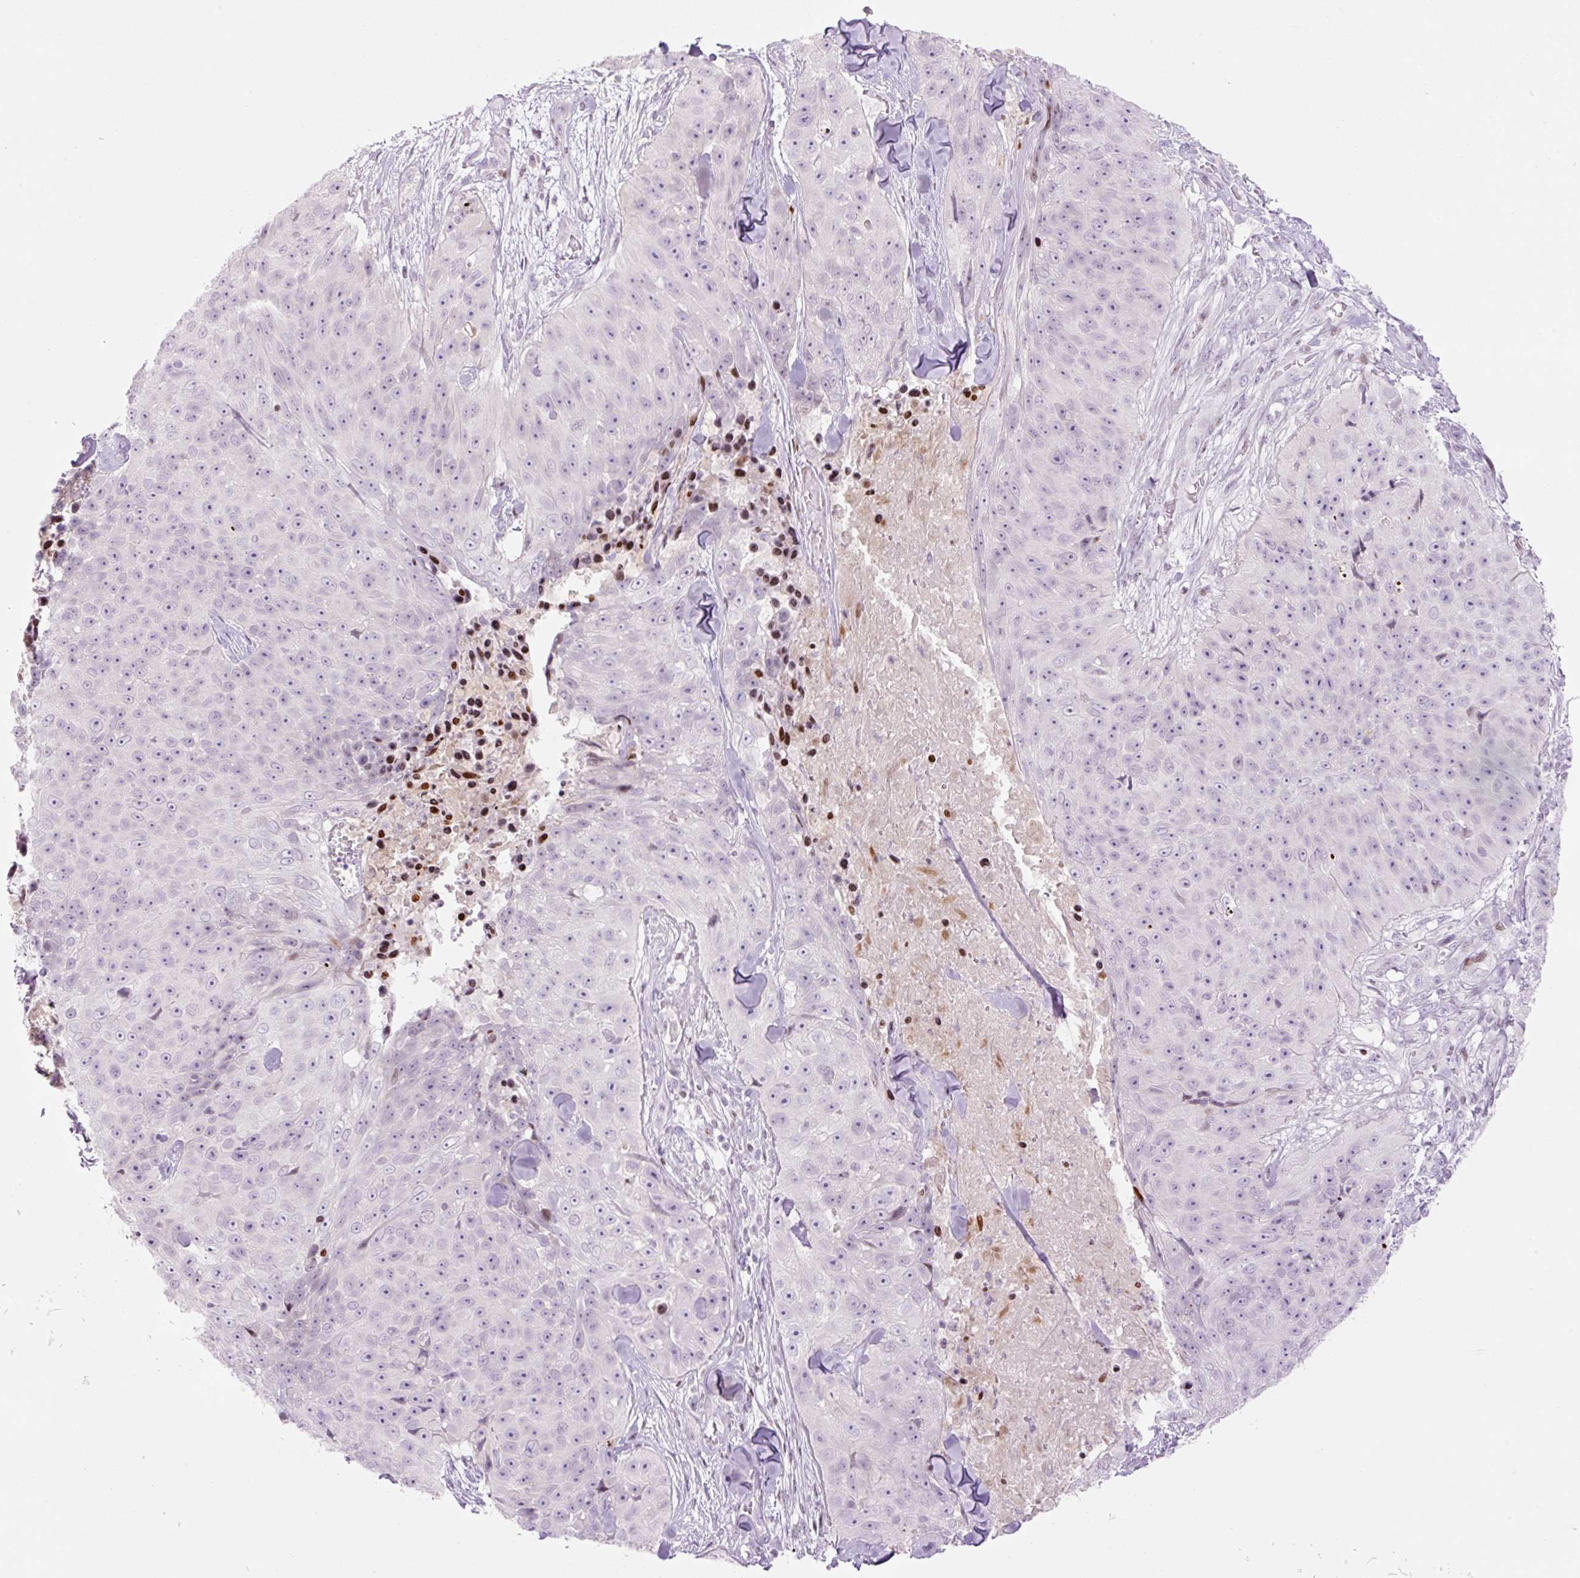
{"staining": {"intensity": "negative", "quantity": "none", "location": "none"}, "tissue": "skin cancer", "cell_type": "Tumor cells", "image_type": "cancer", "snomed": [{"axis": "morphology", "description": "Squamous cell carcinoma, NOS"}, {"axis": "topography", "description": "Skin"}], "caption": "Immunohistochemical staining of human squamous cell carcinoma (skin) exhibits no significant staining in tumor cells. (DAB immunohistochemistry visualized using brightfield microscopy, high magnification).", "gene": "TMEM177", "patient": {"sex": "female", "age": 87}}